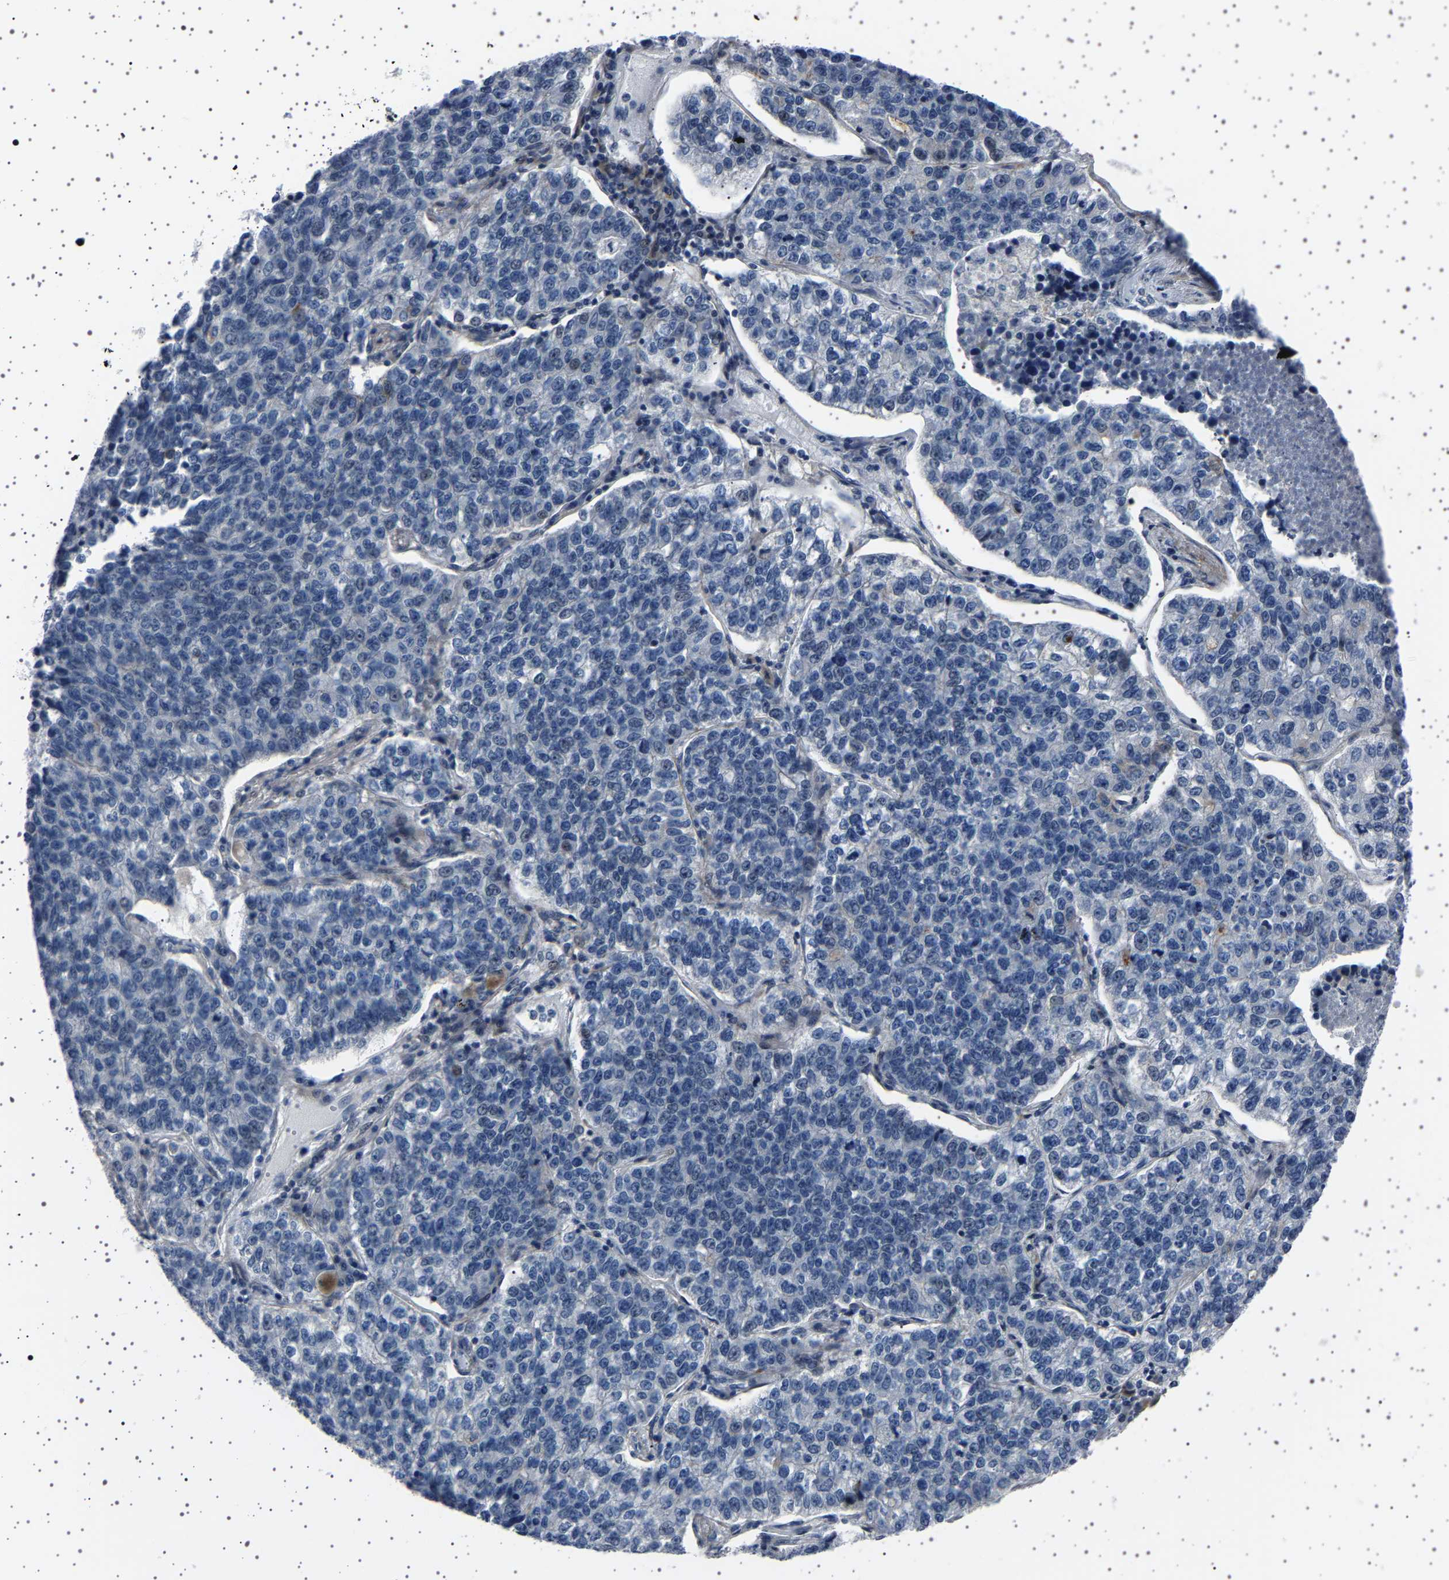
{"staining": {"intensity": "negative", "quantity": "none", "location": "none"}, "tissue": "lung cancer", "cell_type": "Tumor cells", "image_type": "cancer", "snomed": [{"axis": "morphology", "description": "Adenocarcinoma, NOS"}, {"axis": "topography", "description": "Lung"}], "caption": "This is a micrograph of IHC staining of lung cancer, which shows no positivity in tumor cells. The staining was performed using DAB (3,3'-diaminobenzidine) to visualize the protein expression in brown, while the nuclei were stained in blue with hematoxylin (Magnification: 20x).", "gene": "PAK5", "patient": {"sex": "male", "age": 49}}